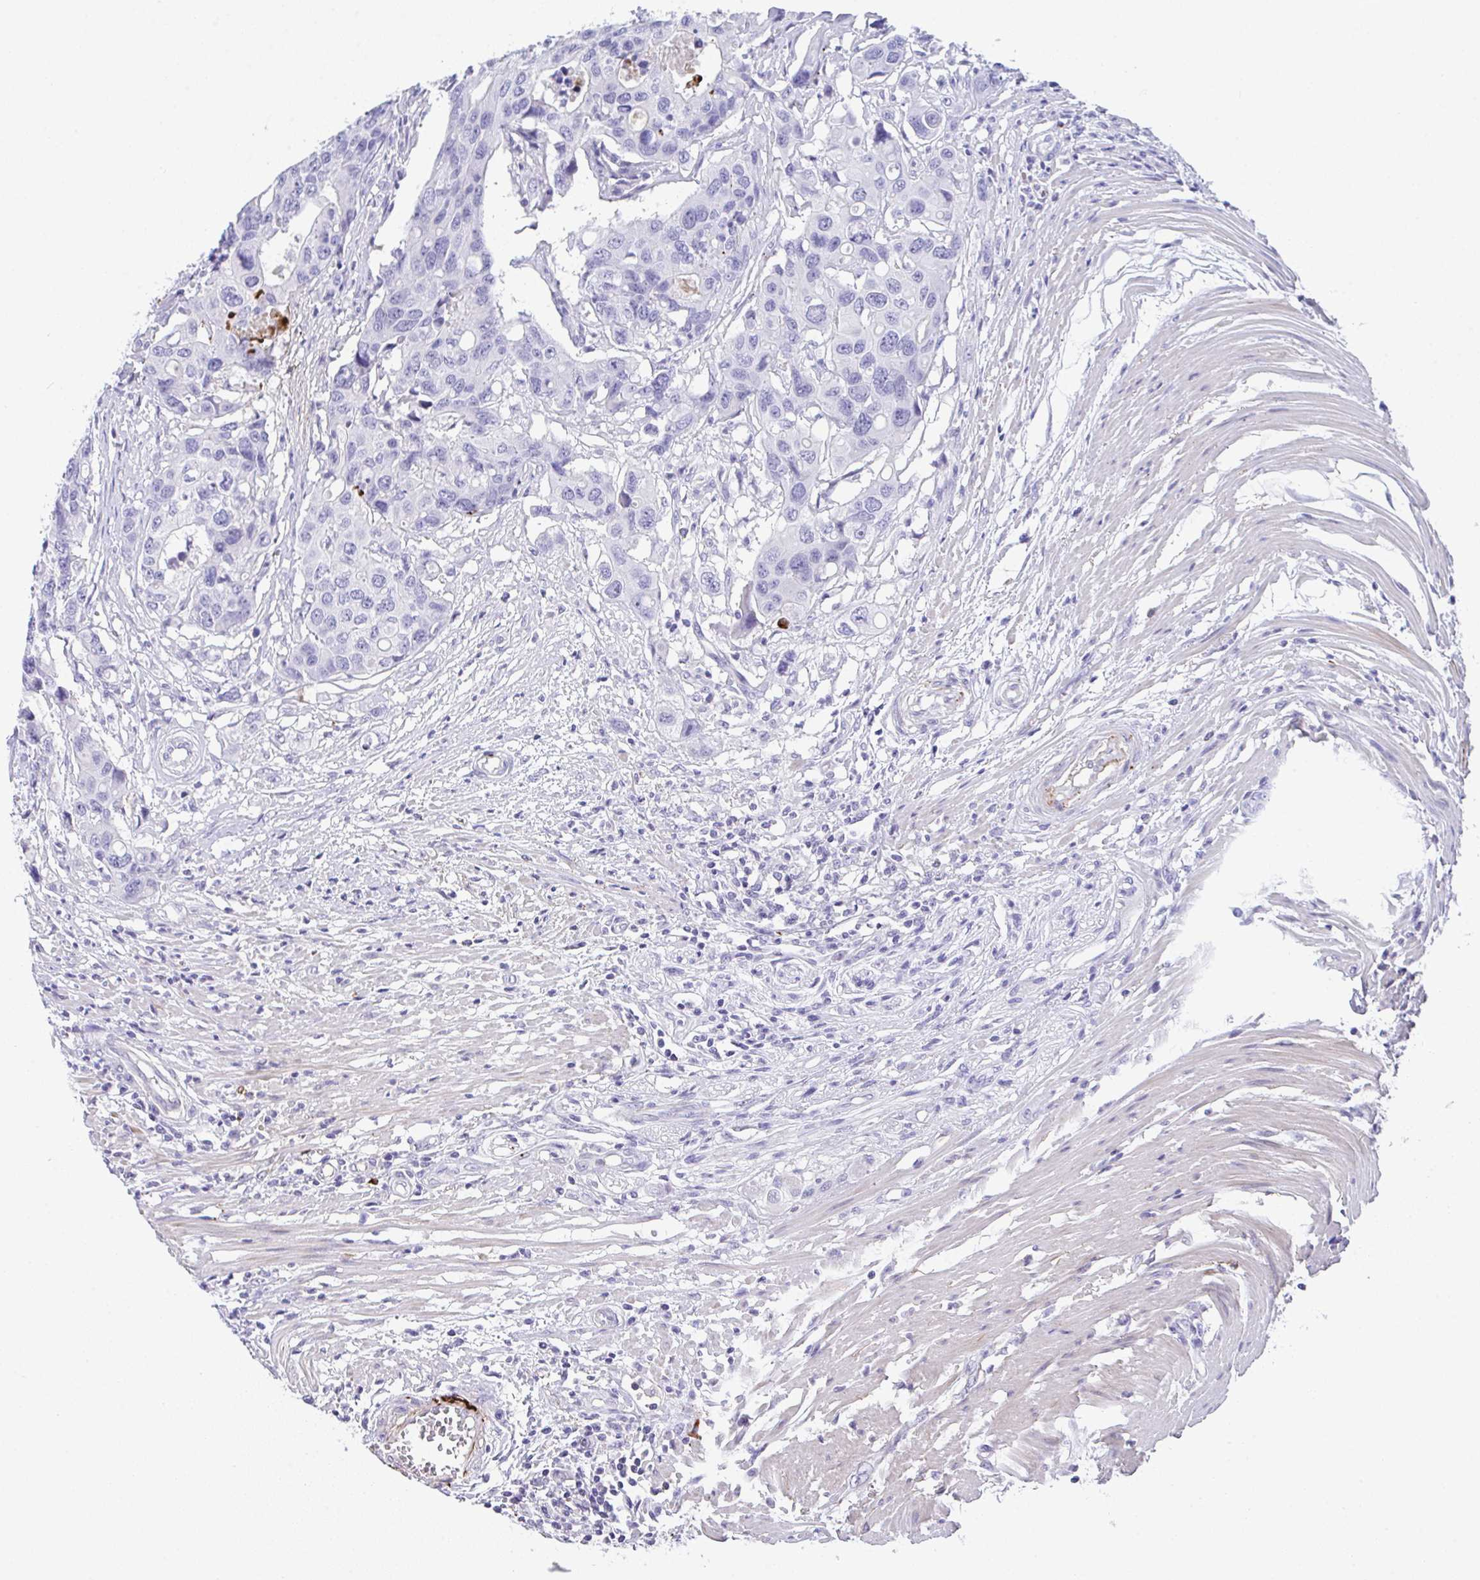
{"staining": {"intensity": "negative", "quantity": "none", "location": "none"}, "tissue": "colorectal cancer", "cell_type": "Tumor cells", "image_type": "cancer", "snomed": [{"axis": "morphology", "description": "Adenocarcinoma, NOS"}, {"axis": "topography", "description": "Colon"}], "caption": "Immunohistochemistry micrograph of neoplastic tissue: human colorectal cancer (adenocarcinoma) stained with DAB (3,3'-diaminobenzidine) exhibits no significant protein staining in tumor cells.", "gene": "KMT2E", "patient": {"sex": "male", "age": 77}}